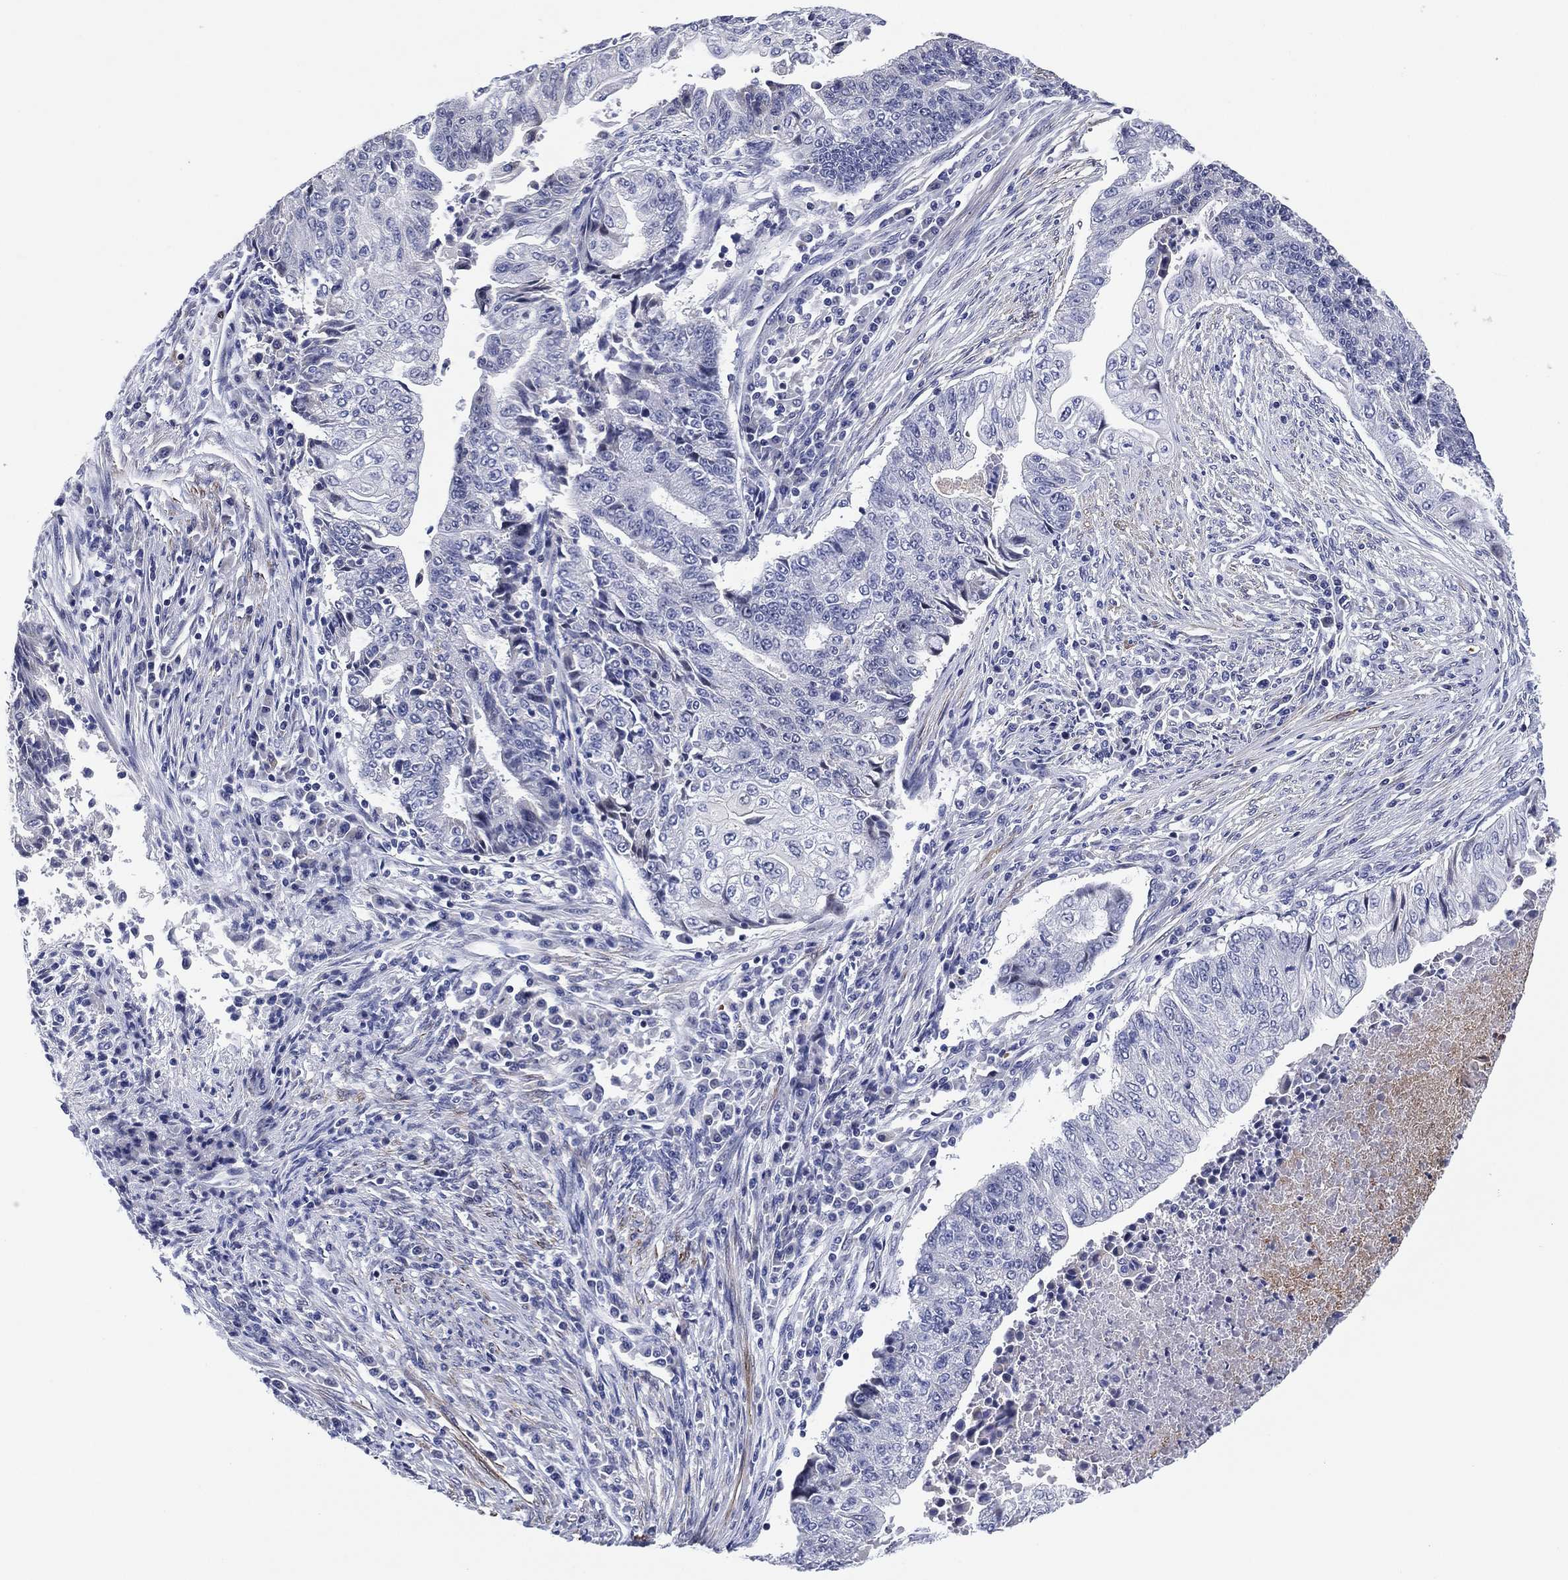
{"staining": {"intensity": "negative", "quantity": "none", "location": "none"}, "tissue": "endometrial cancer", "cell_type": "Tumor cells", "image_type": "cancer", "snomed": [{"axis": "morphology", "description": "Adenocarcinoma, NOS"}, {"axis": "topography", "description": "Uterus"}, {"axis": "topography", "description": "Endometrium"}], "caption": "IHC histopathology image of adenocarcinoma (endometrial) stained for a protein (brown), which exhibits no staining in tumor cells.", "gene": "CLIP3", "patient": {"sex": "female", "age": 54}}